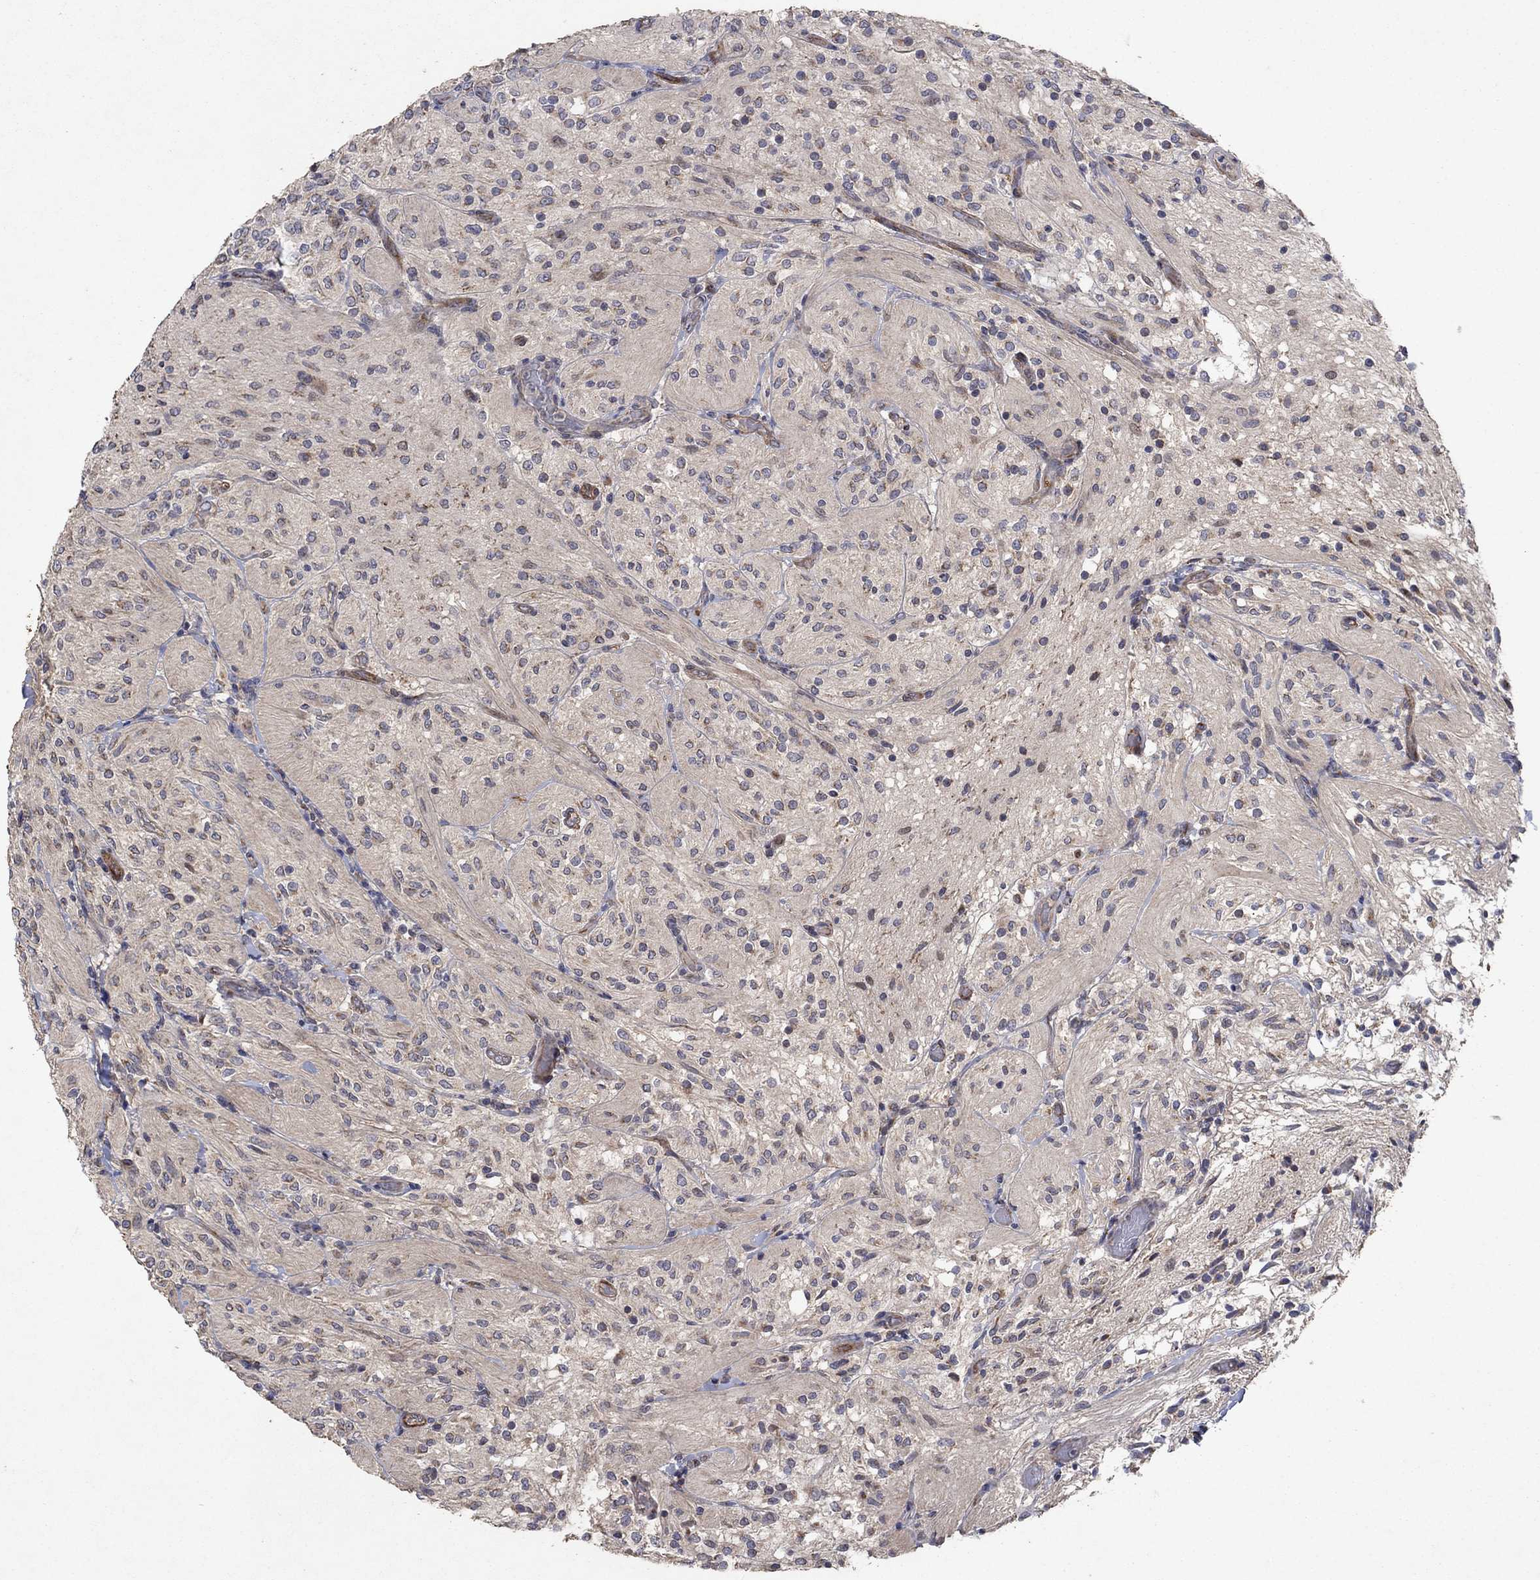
{"staining": {"intensity": "negative", "quantity": "none", "location": "none"}, "tissue": "glioma", "cell_type": "Tumor cells", "image_type": "cancer", "snomed": [{"axis": "morphology", "description": "Glioma, malignant, Low grade"}, {"axis": "topography", "description": "Brain"}], "caption": "This is an IHC micrograph of human glioma. There is no positivity in tumor cells.", "gene": "FRG1", "patient": {"sex": "male", "age": 3}}